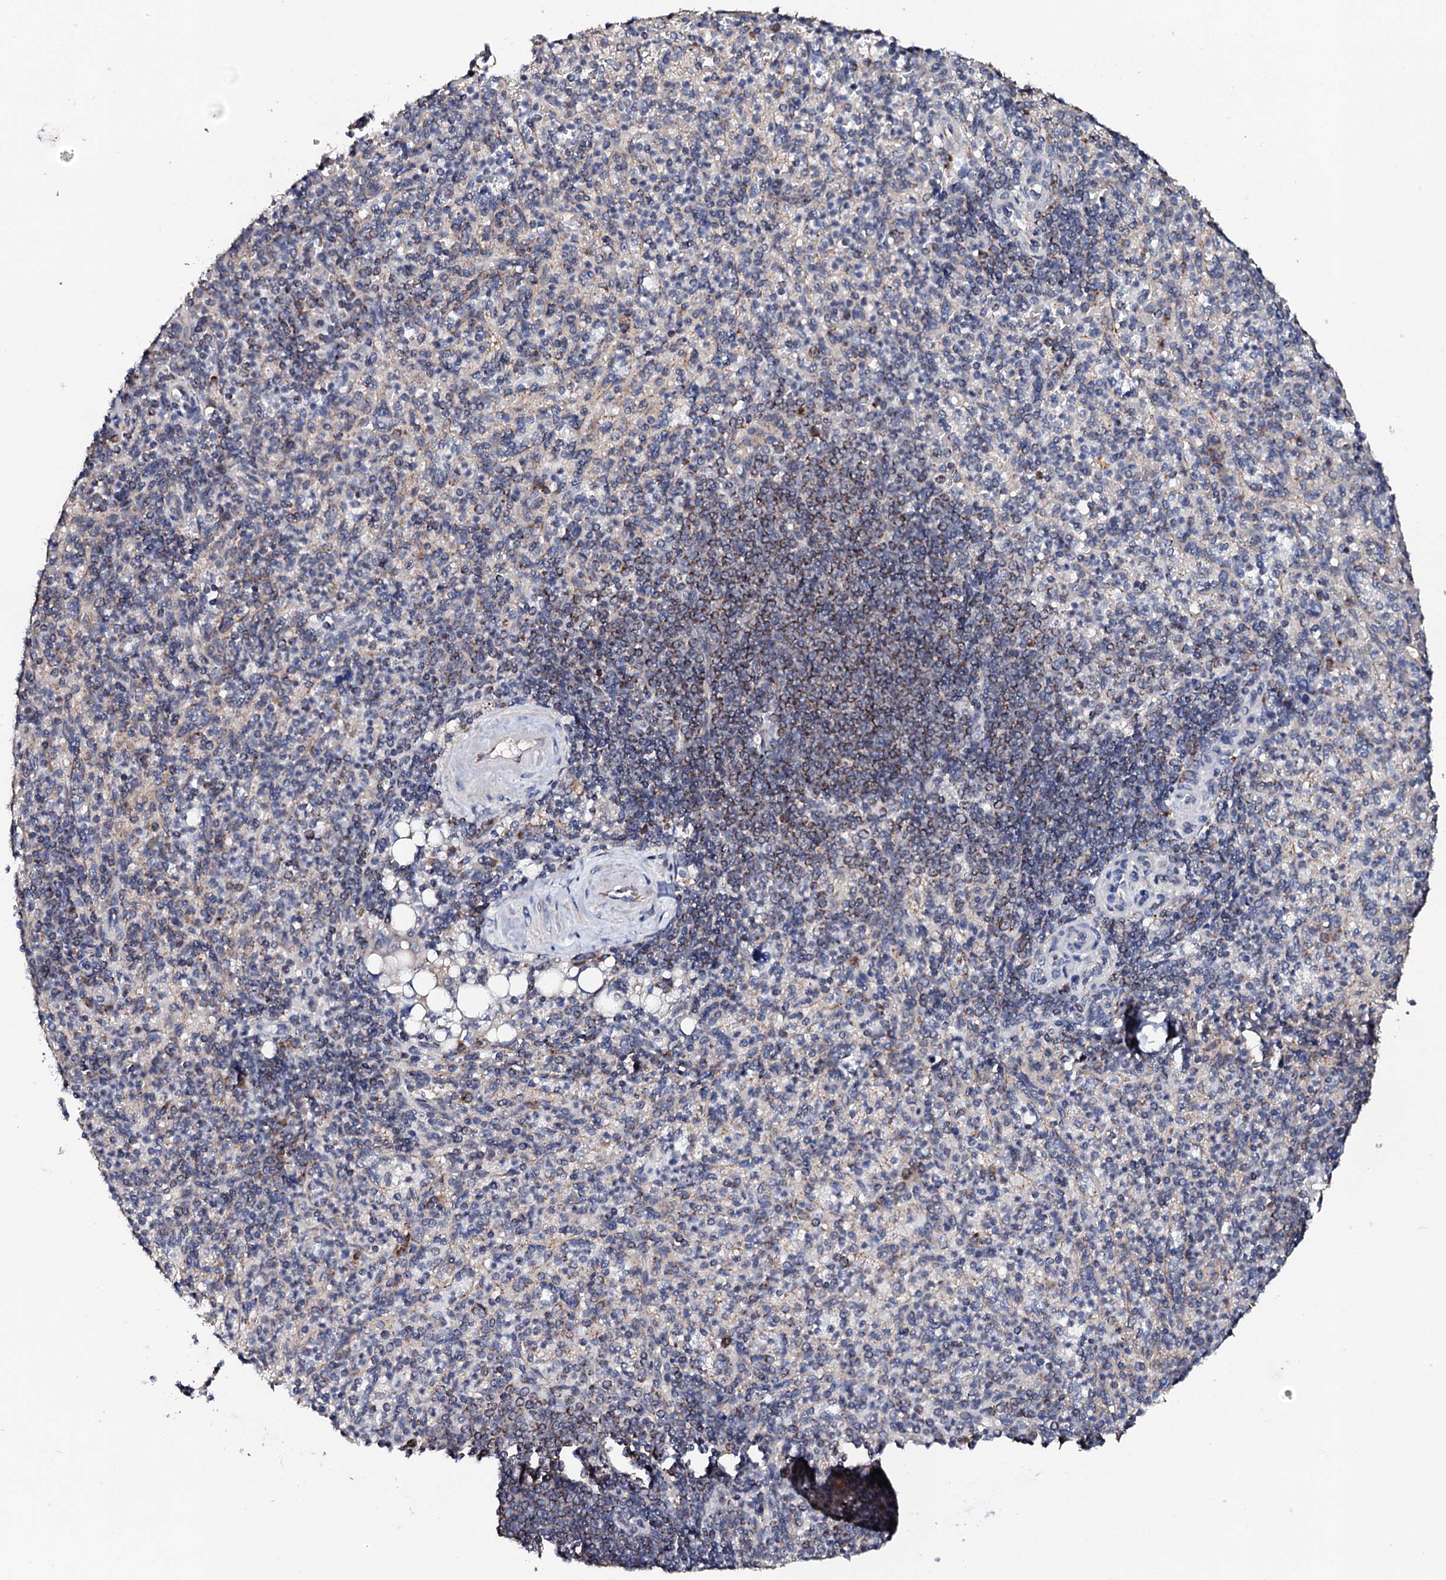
{"staining": {"intensity": "moderate", "quantity": "25%-75%", "location": "cytoplasmic/membranous"}, "tissue": "spleen", "cell_type": "Cells in red pulp", "image_type": "normal", "snomed": [{"axis": "morphology", "description": "Normal tissue, NOS"}, {"axis": "topography", "description": "Spleen"}], "caption": "DAB immunohistochemical staining of unremarkable spleen reveals moderate cytoplasmic/membranous protein expression in about 25%-75% of cells in red pulp. (Stains: DAB in brown, nuclei in blue, Microscopy: brightfield microscopy at high magnification).", "gene": "MTIF3", "patient": {"sex": "female", "age": 74}}